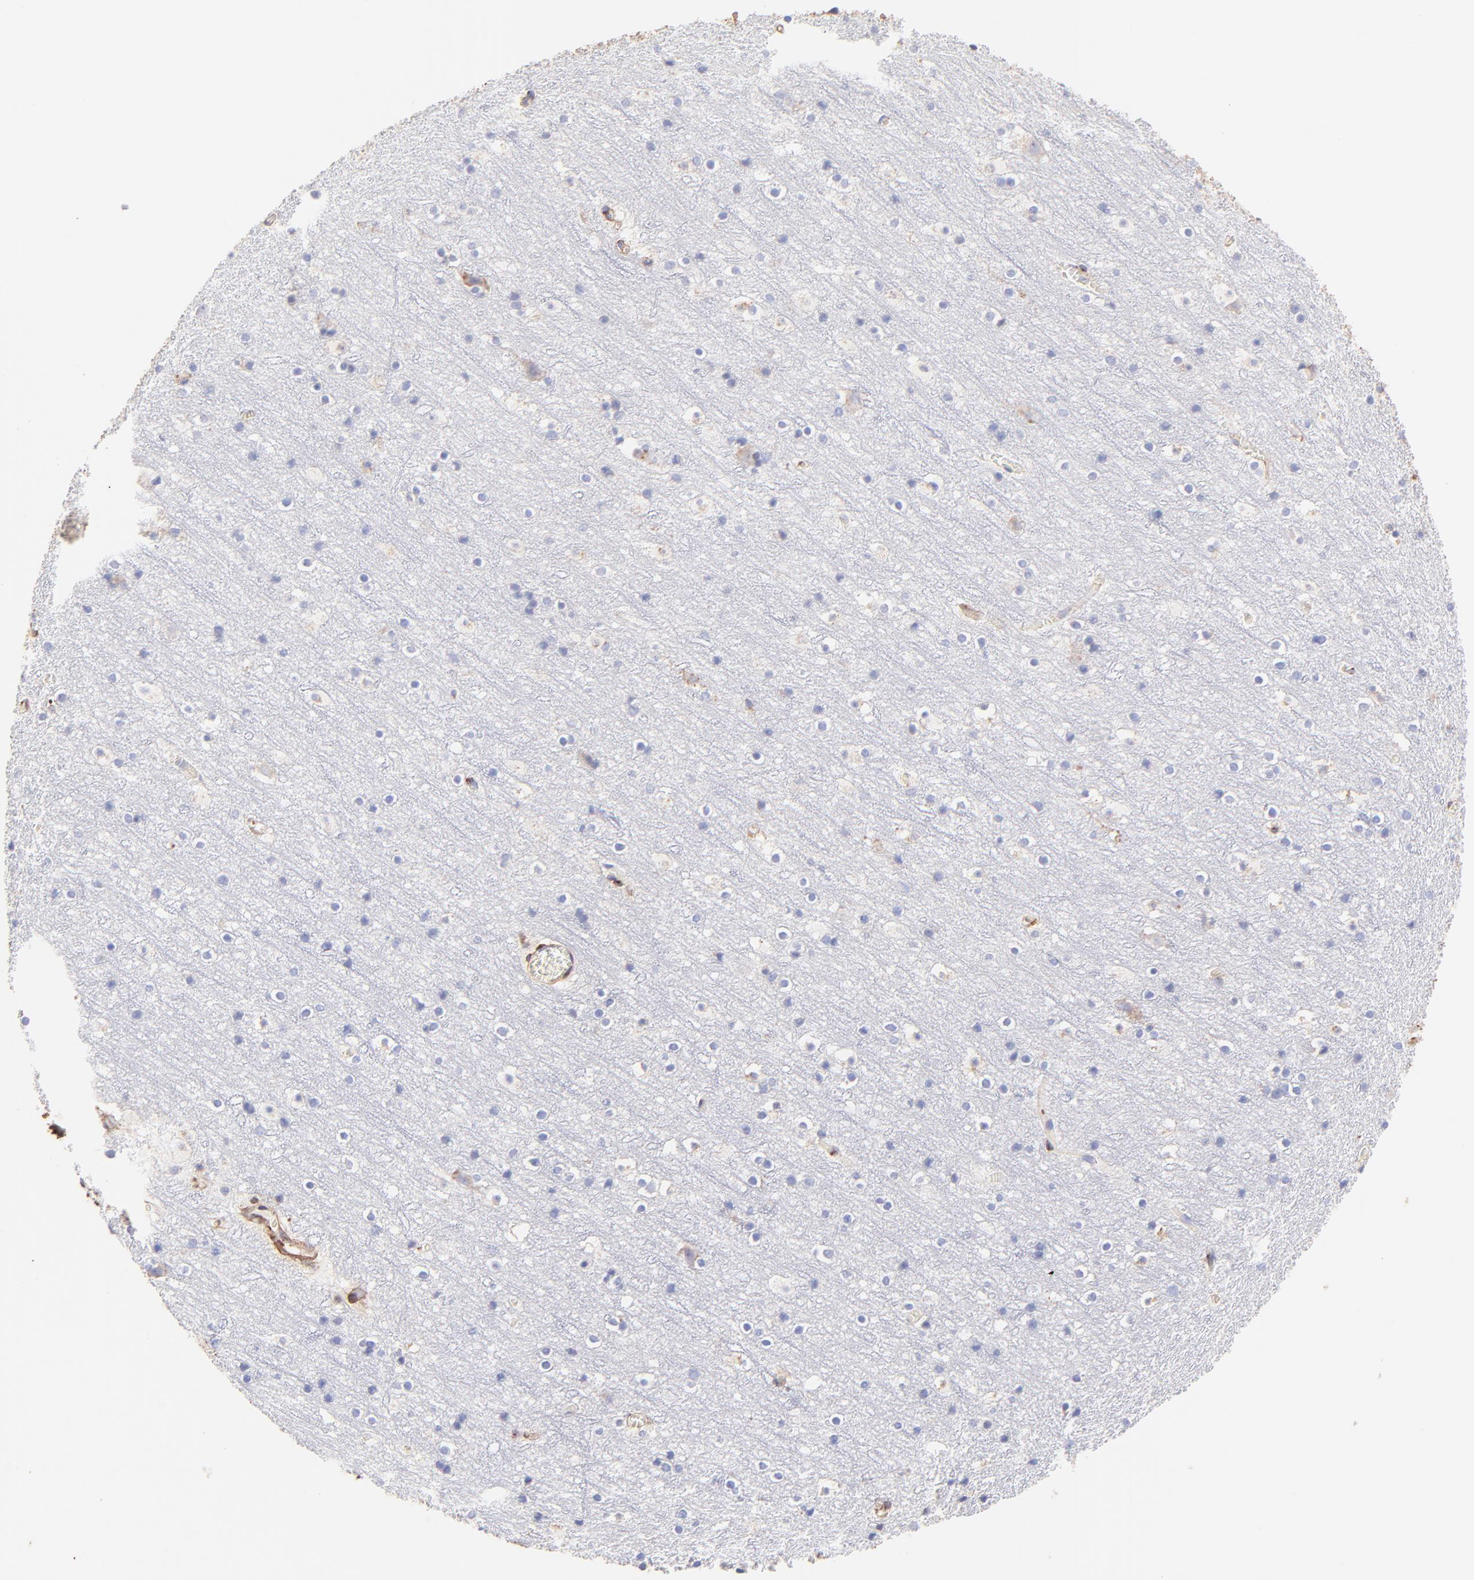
{"staining": {"intensity": "negative", "quantity": "none", "location": "none"}, "tissue": "cerebral cortex", "cell_type": "Endothelial cells", "image_type": "normal", "snomed": [{"axis": "morphology", "description": "Normal tissue, NOS"}, {"axis": "topography", "description": "Cerebral cortex"}], "caption": "Cerebral cortex stained for a protein using IHC displays no expression endothelial cells.", "gene": "BGN", "patient": {"sex": "male", "age": 45}}